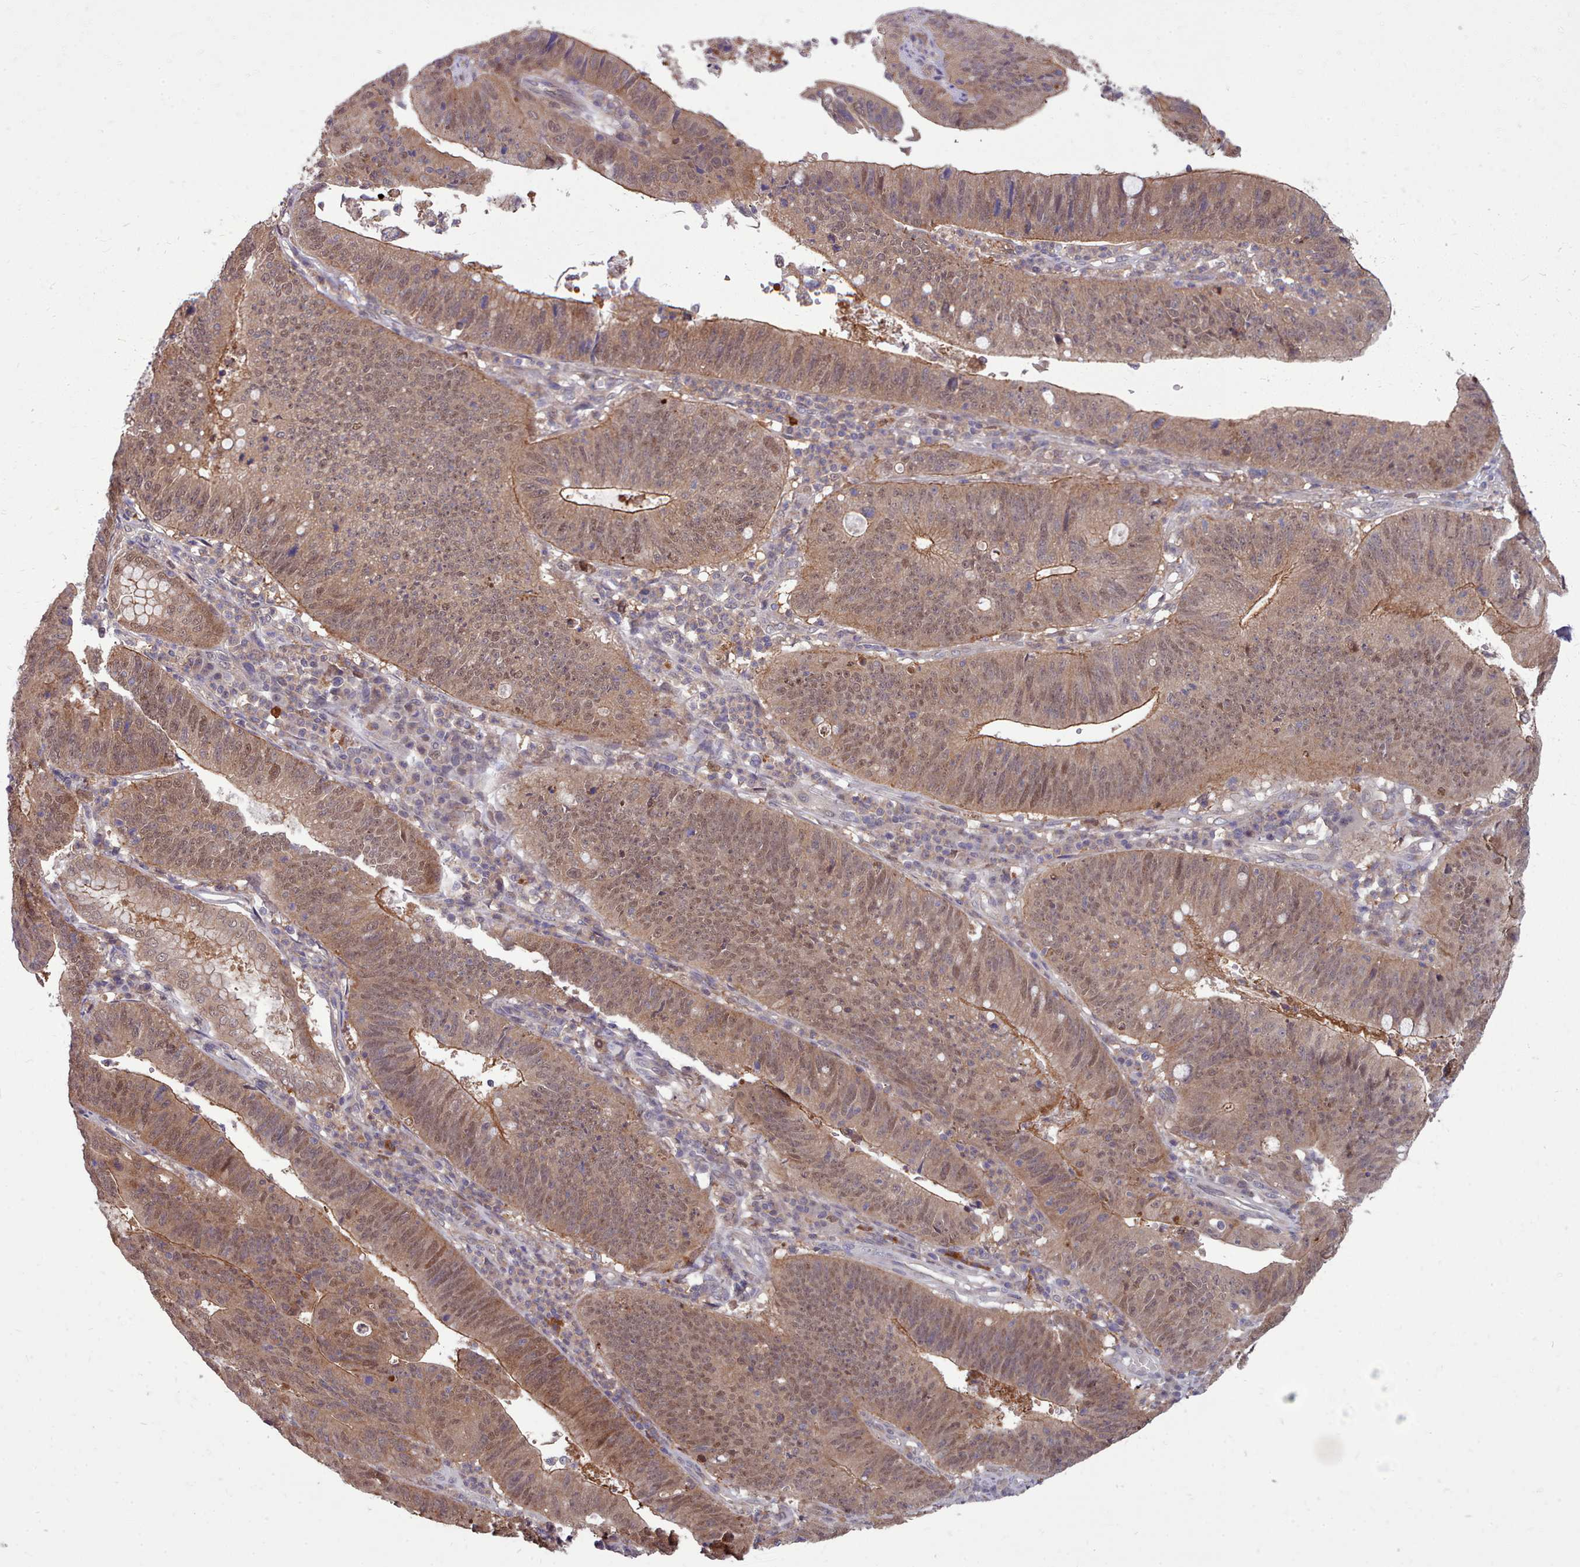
{"staining": {"intensity": "moderate", "quantity": ">75%", "location": "cytoplasmic/membranous,nuclear"}, "tissue": "stomach cancer", "cell_type": "Tumor cells", "image_type": "cancer", "snomed": [{"axis": "morphology", "description": "Adenocarcinoma, NOS"}, {"axis": "topography", "description": "Stomach"}], "caption": "Tumor cells reveal medium levels of moderate cytoplasmic/membranous and nuclear staining in about >75% of cells in stomach cancer (adenocarcinoma).", "gene": "AHCY", "patient": {"sex": "male", "age": 59}}